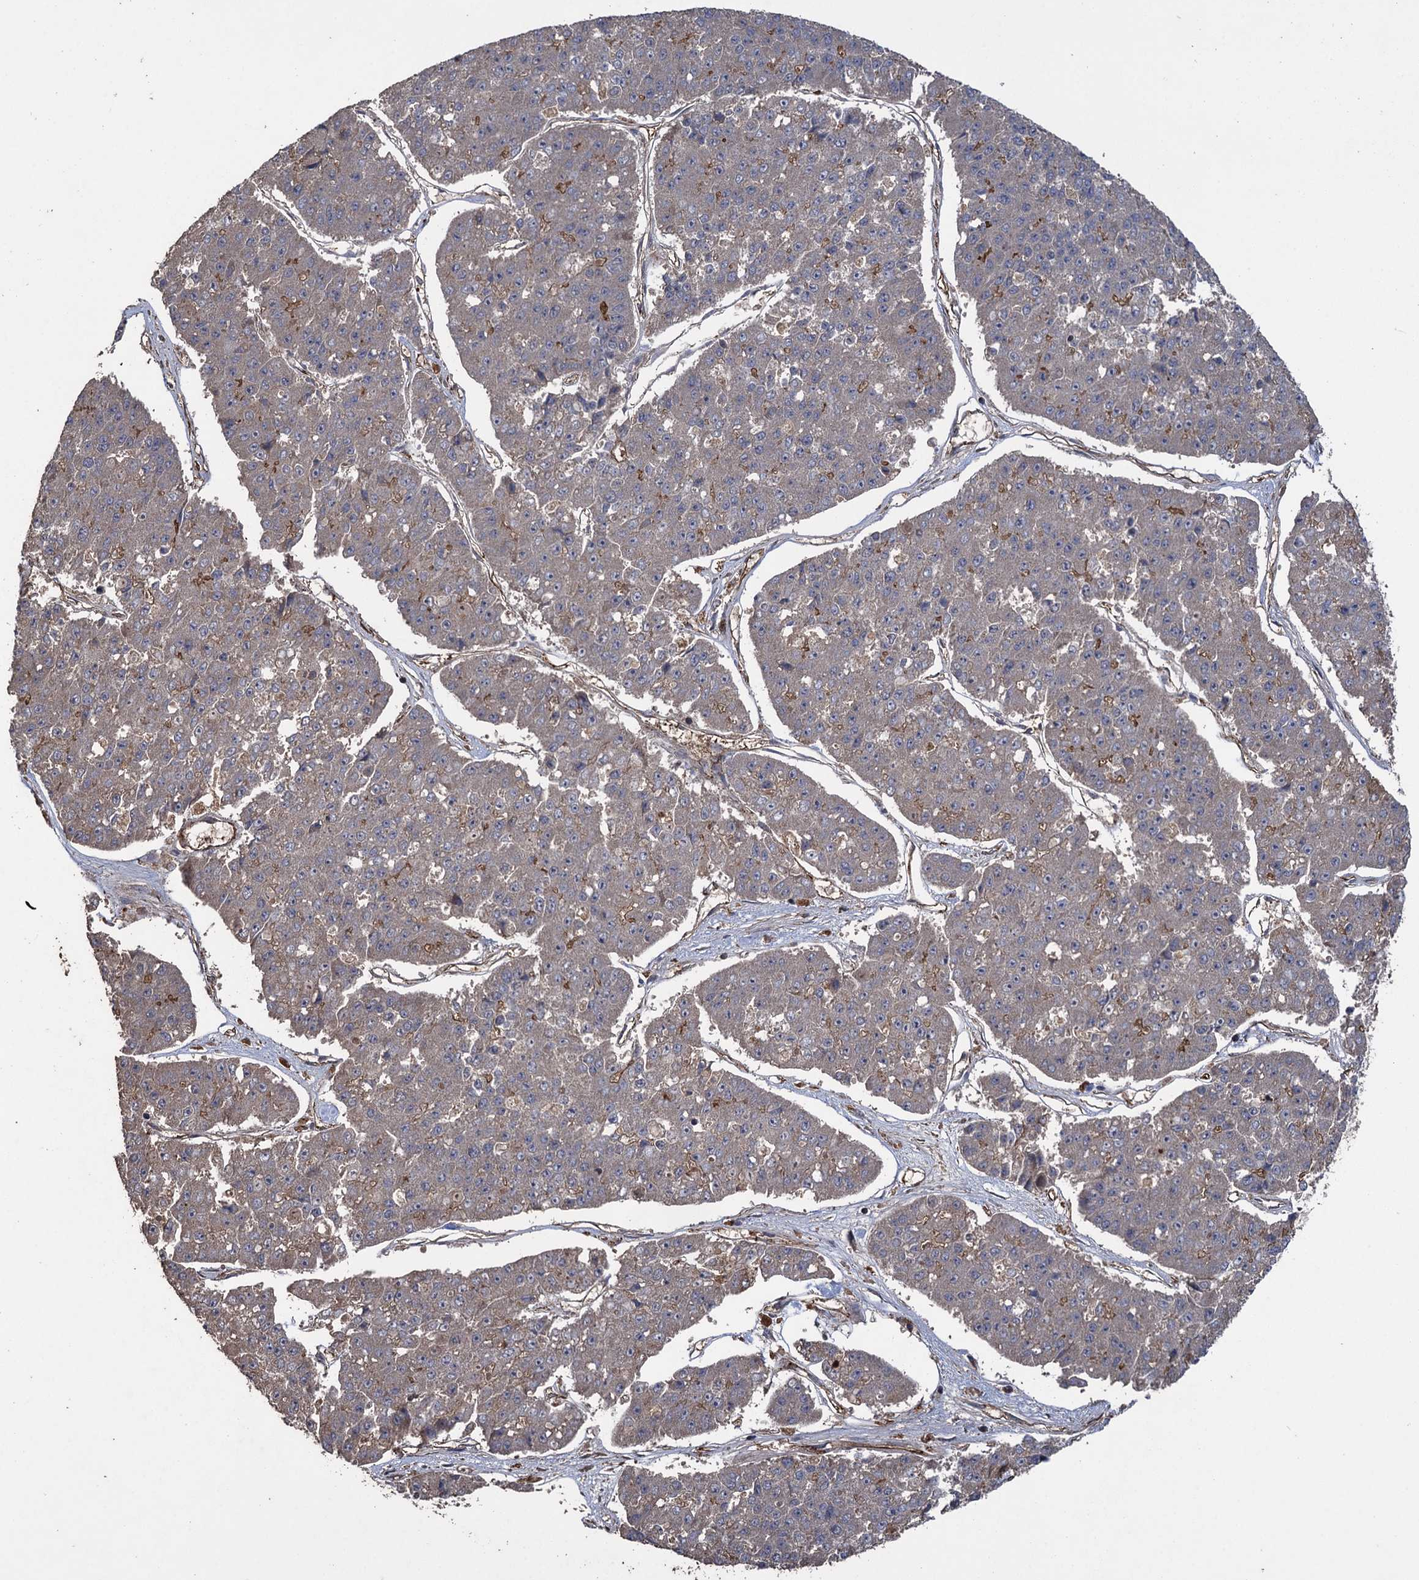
{"staining": {"intensity": "weak", "quantity": "<25%", "location": "cytoplasmic/membranous"}, "tissue": "pancreatic cancer", "cell_type": "Tumor cells", "image_type": "cancer", "snomed": [{"axis": "morphology", "description": "Adenocarcinoma, NOS"}, {"axis": "topography", "description": "Pancreas"}], "caption": "DAB (3,3'-diaminobenzidine) immunohistochemical staining of adenocarcinoma (pancreatic) demonstrates no significant expression in tumor cells.", "gene": "TXNDC11", "patient": {"sex": "male", "age": 50}}